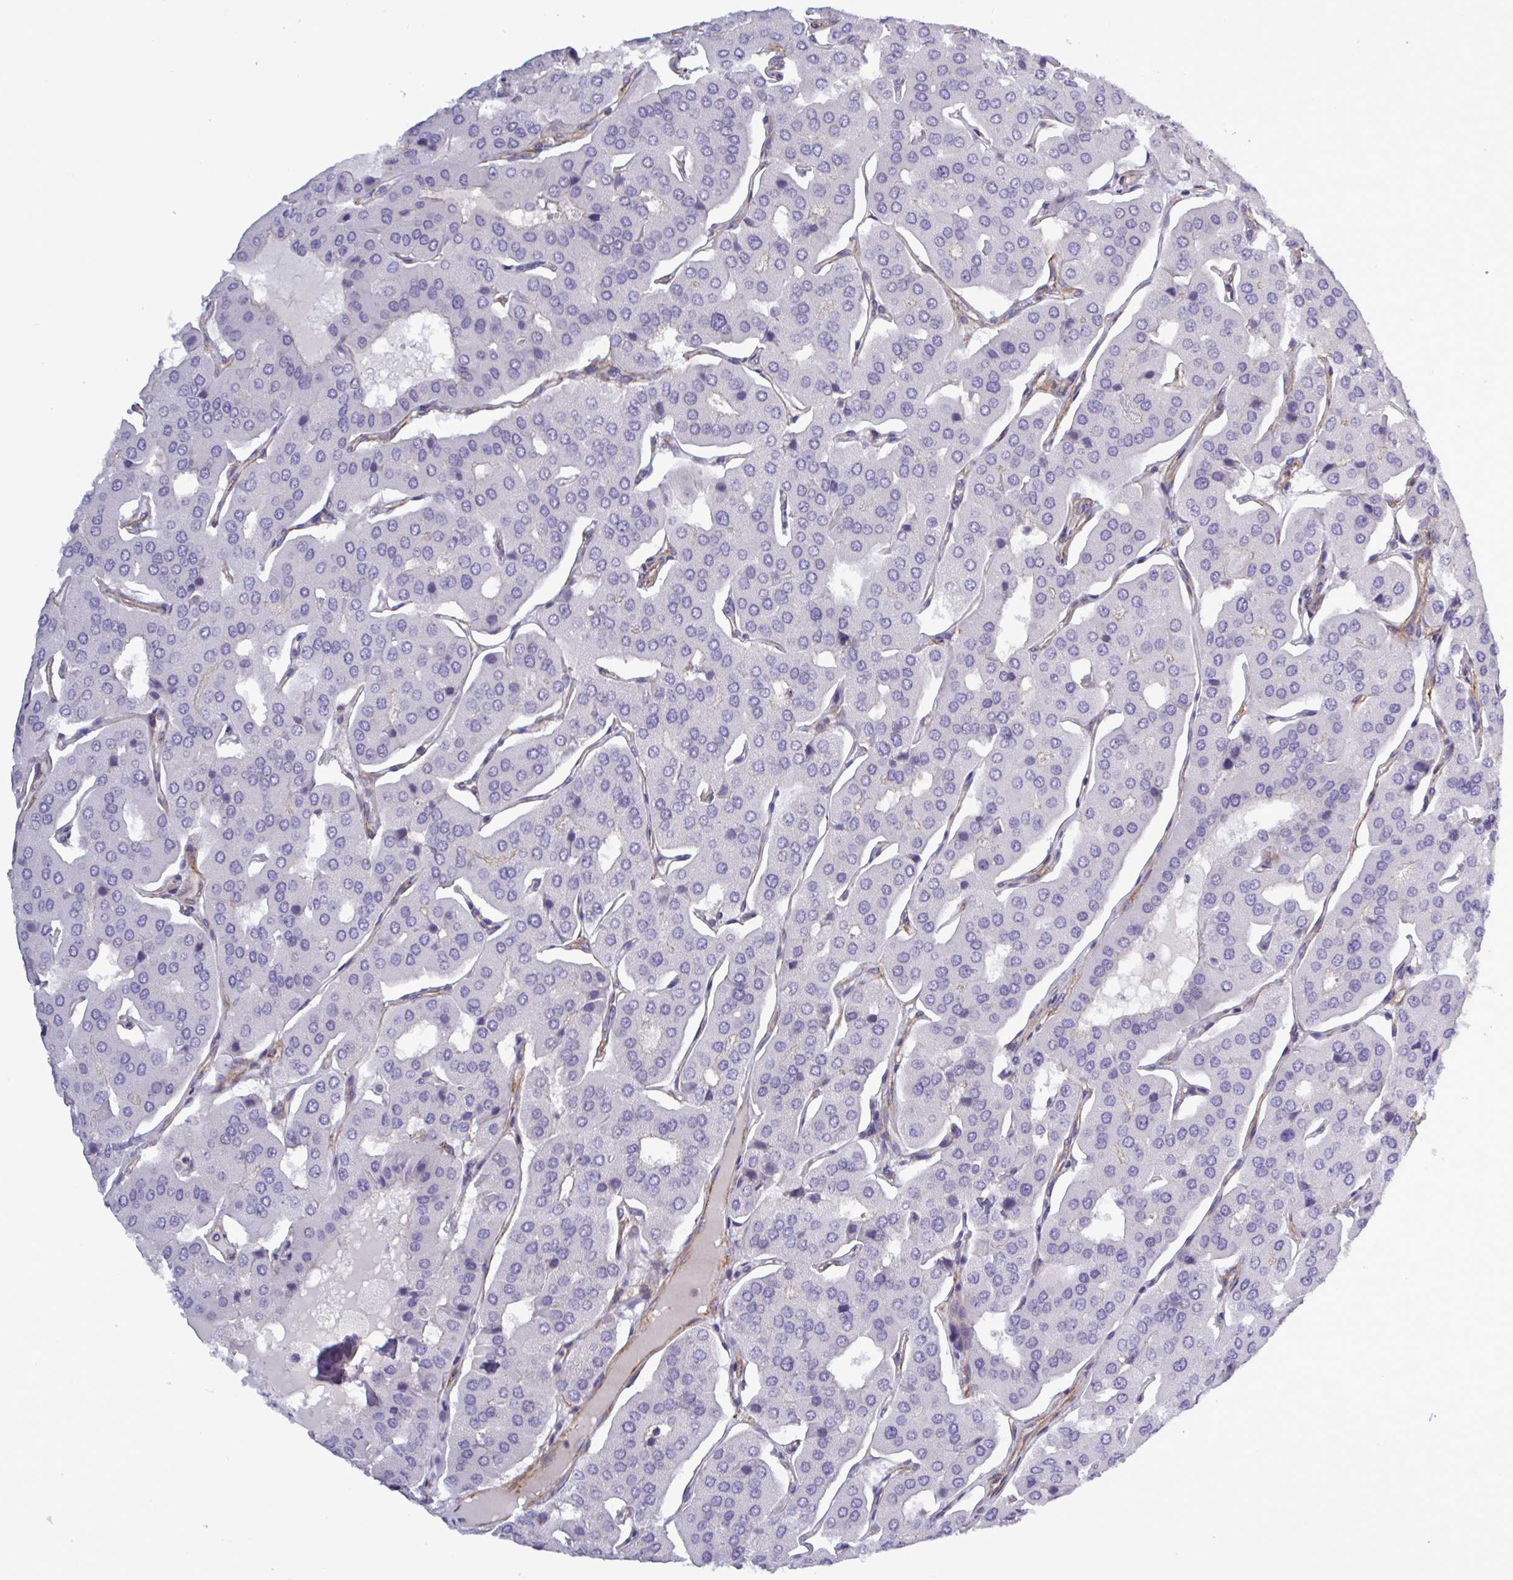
{"staining": {"intensity": "negative", "quantity": "none", "location": "none"}, "tissue": "parathyroid gland", "cell_type": "Glandular cells", "image_type": "normal", "snomed": [{"axis": "morphology", "description": "Normal tissue, NOS"}, {"axis": "morphology", "description": "Adenoma, NOS"}, {"axis": "topography", "description": "Parathyroid gland"}], "caption": "A high-resolution histopathology image shows immunohistochemistry staining of unremarkable parathyroid gland, which displays no significant expression in glandular cells.", "gene": "SHISA7", "patient": {"sex": "female", "age": 86}}